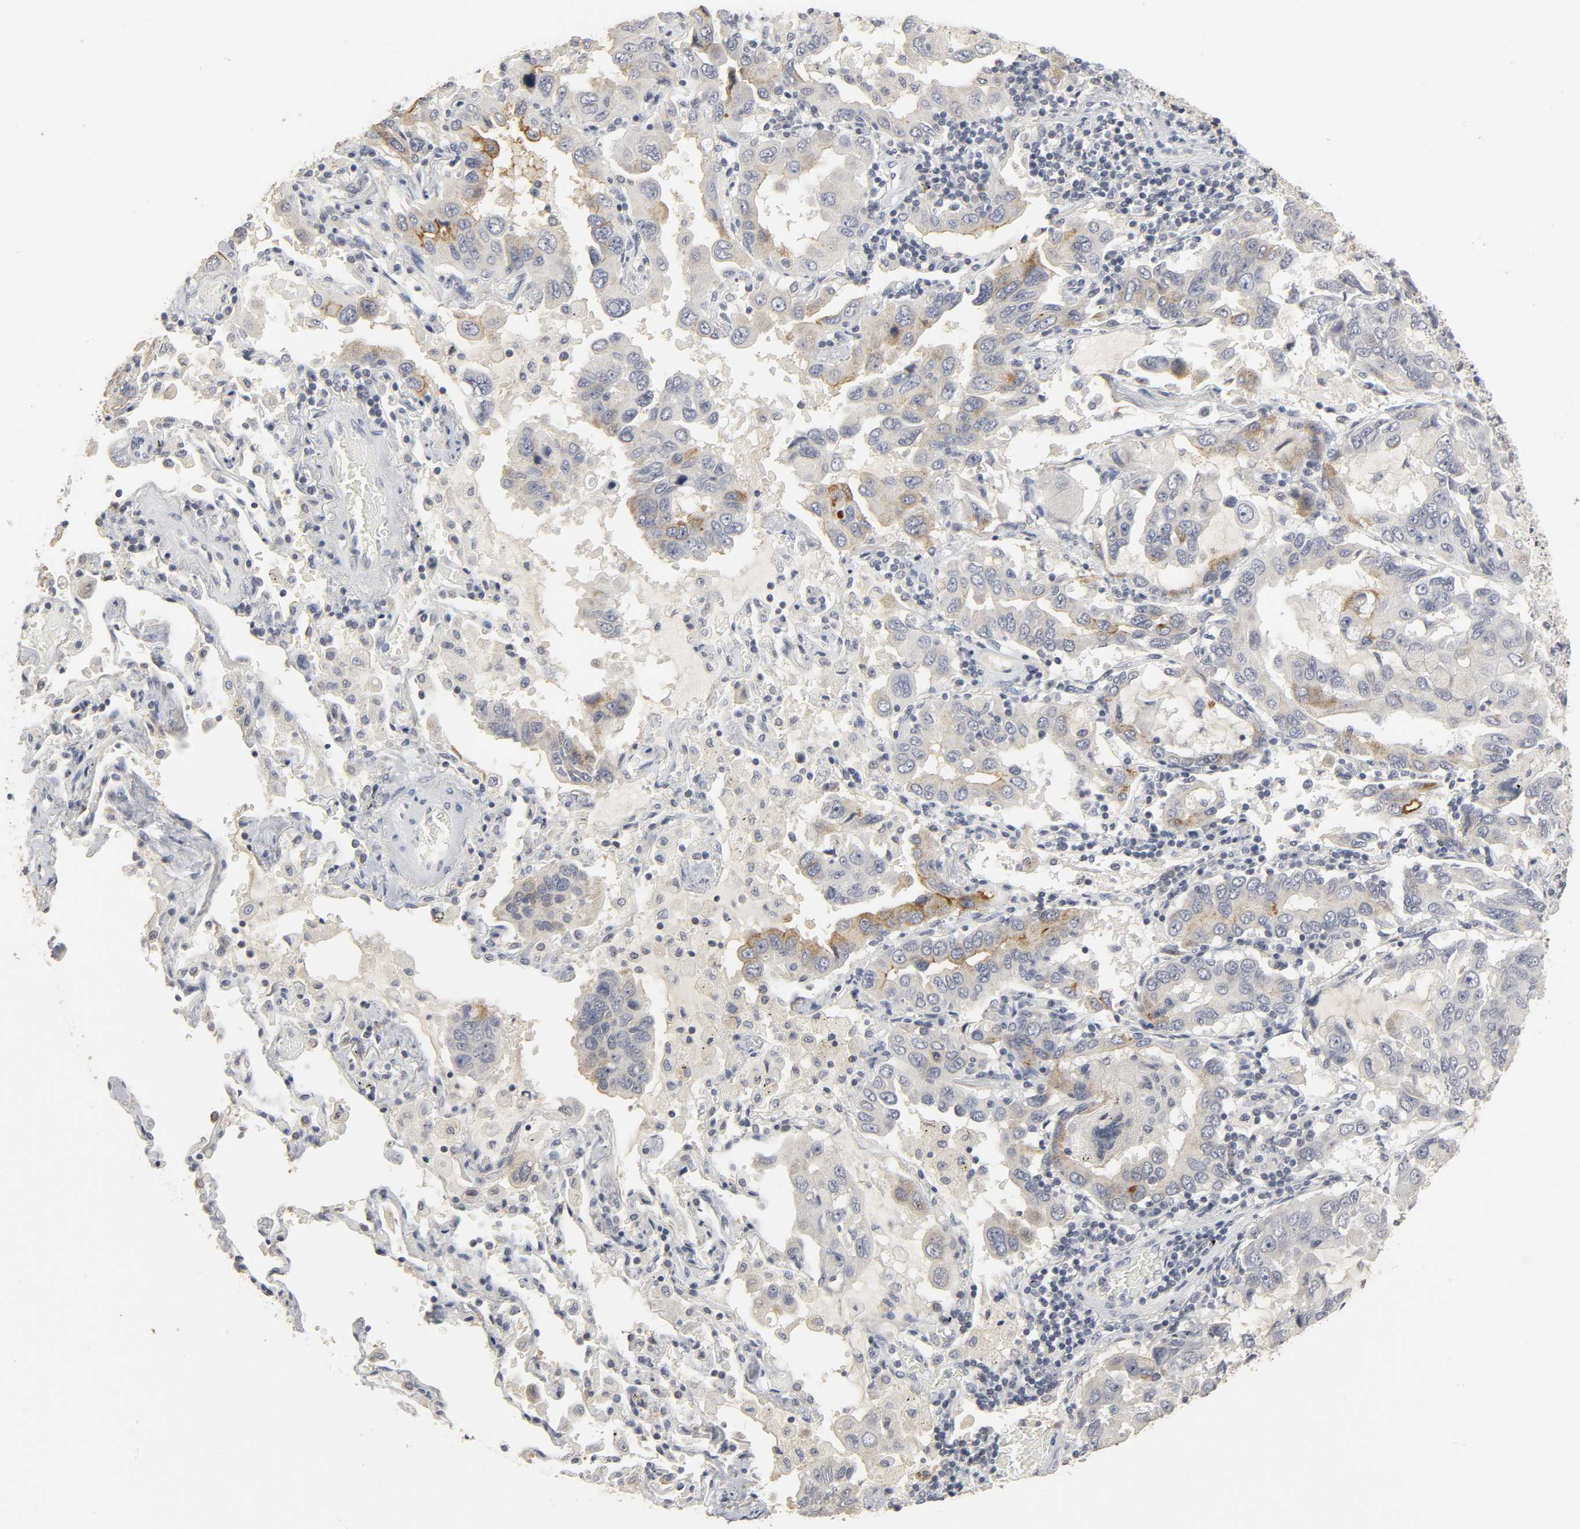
{"staining": {"intensity": "moderate", "quantity": "<25%", "location": "cytoplasmic/membranous"}, "tissue": "lung cancer", "cell_type": "Tumor cells", "image_type": "cancer", "snomed": [{"axis": "morphology", "description": "Adenocarcinoma, NOS"}, {"axis": "topography", "description": "Lung"}], "caption": "The photomicrograph demonstrates immunohistochemical staining of adenocarcinoma (lung). There is moderate cytoplasmic/membranous positivity is present in approximately <25% of tumor cells.", "gene": "TCAP", "patient": {"sex": "male", "age": 64}}